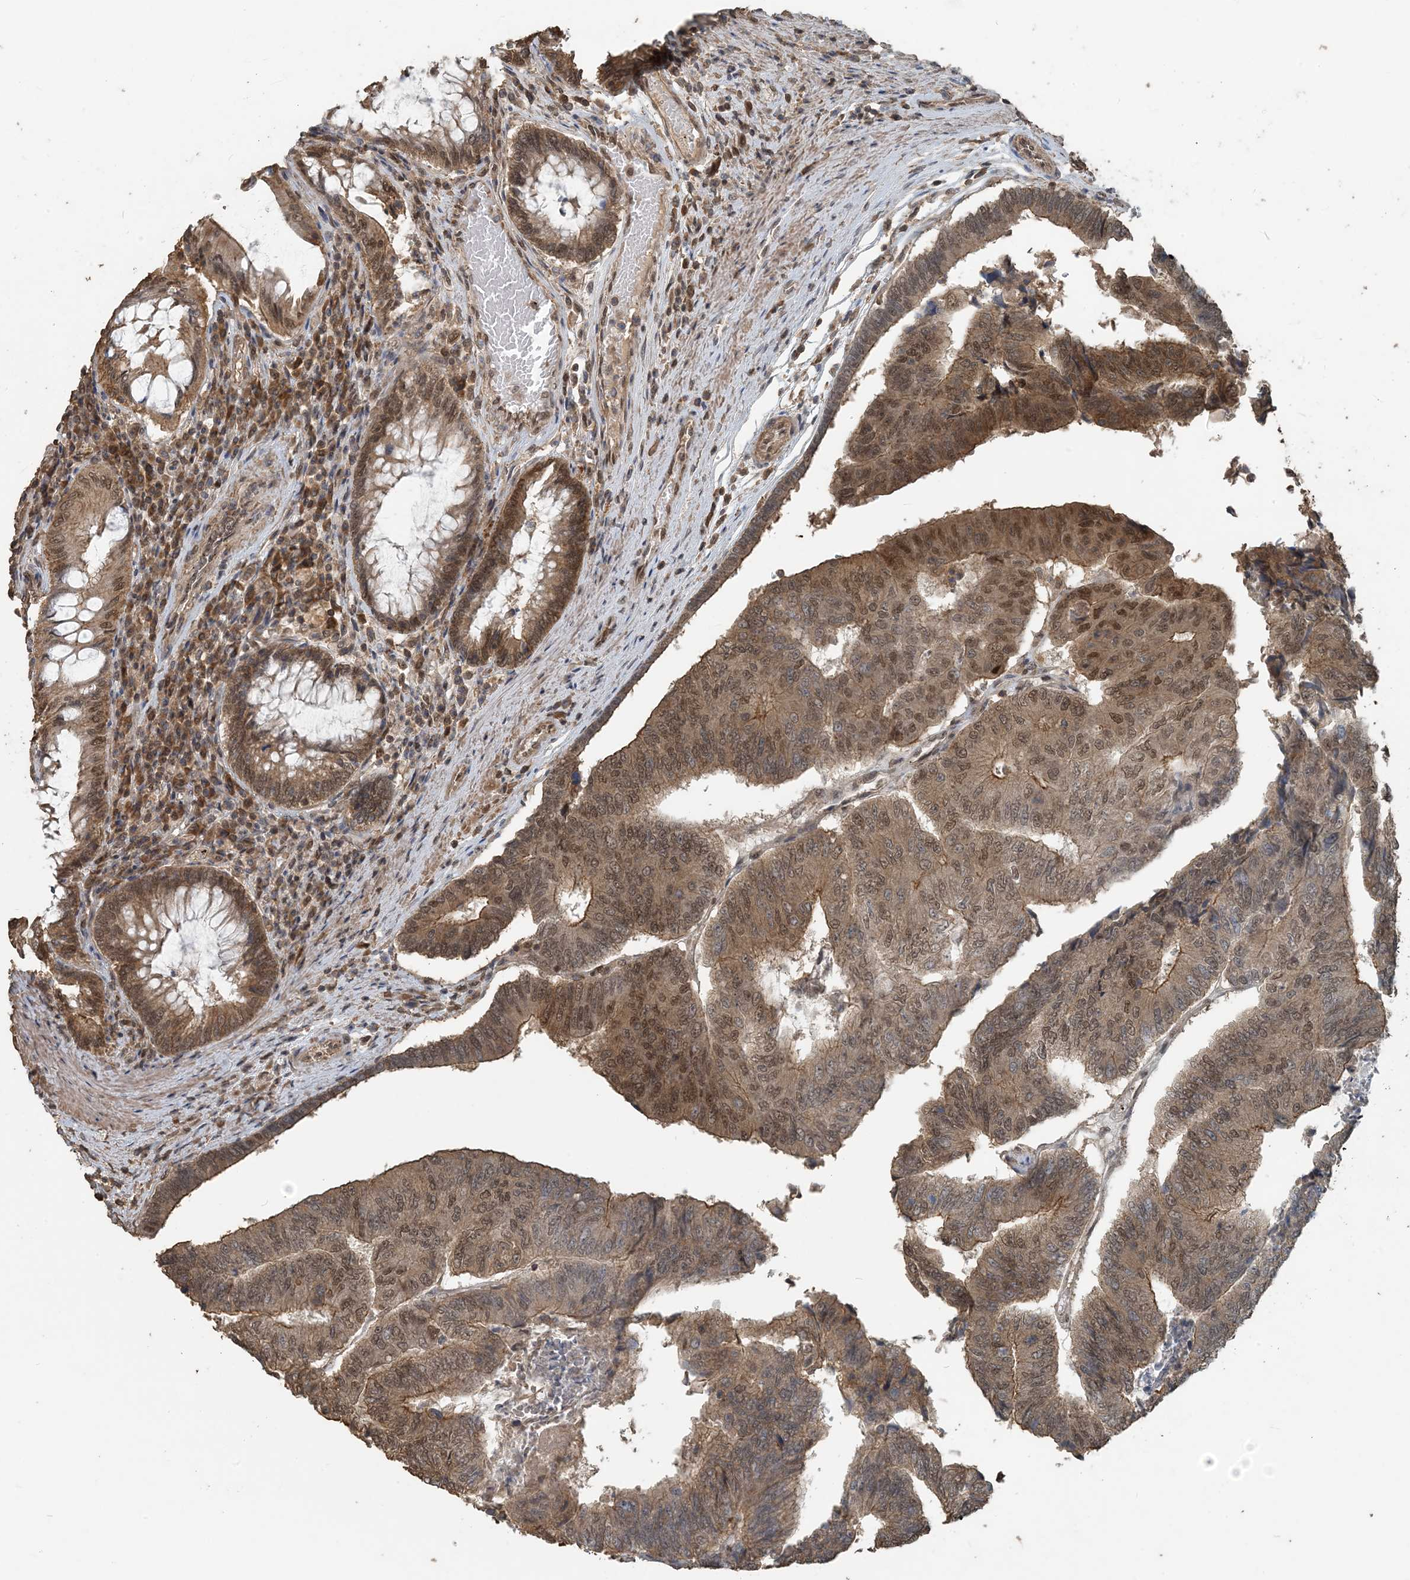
{"staining": {"intensity": "moderate", "quantity": ">75%", "location": "cytoplasmic/membranous,nuclear"}, "tissue": "colorectal cancer", "cell_type": "Tumor cells", "image_type": "cancer", "snomed": [{"axis": "morphology", "description": "Adenocarcinoma, NOS"}, {"axis": "topography", "description": "Colon"}], "caption": "A medium amount of moderate cytoplasmic/membranous and nuclear expression is appreciated in approximately >75% of tumor cells in adenocarcinoma (colorectal) tissue.", "gene": "ZC3H12A", "patient": {"sex": "female", "age": 67}}